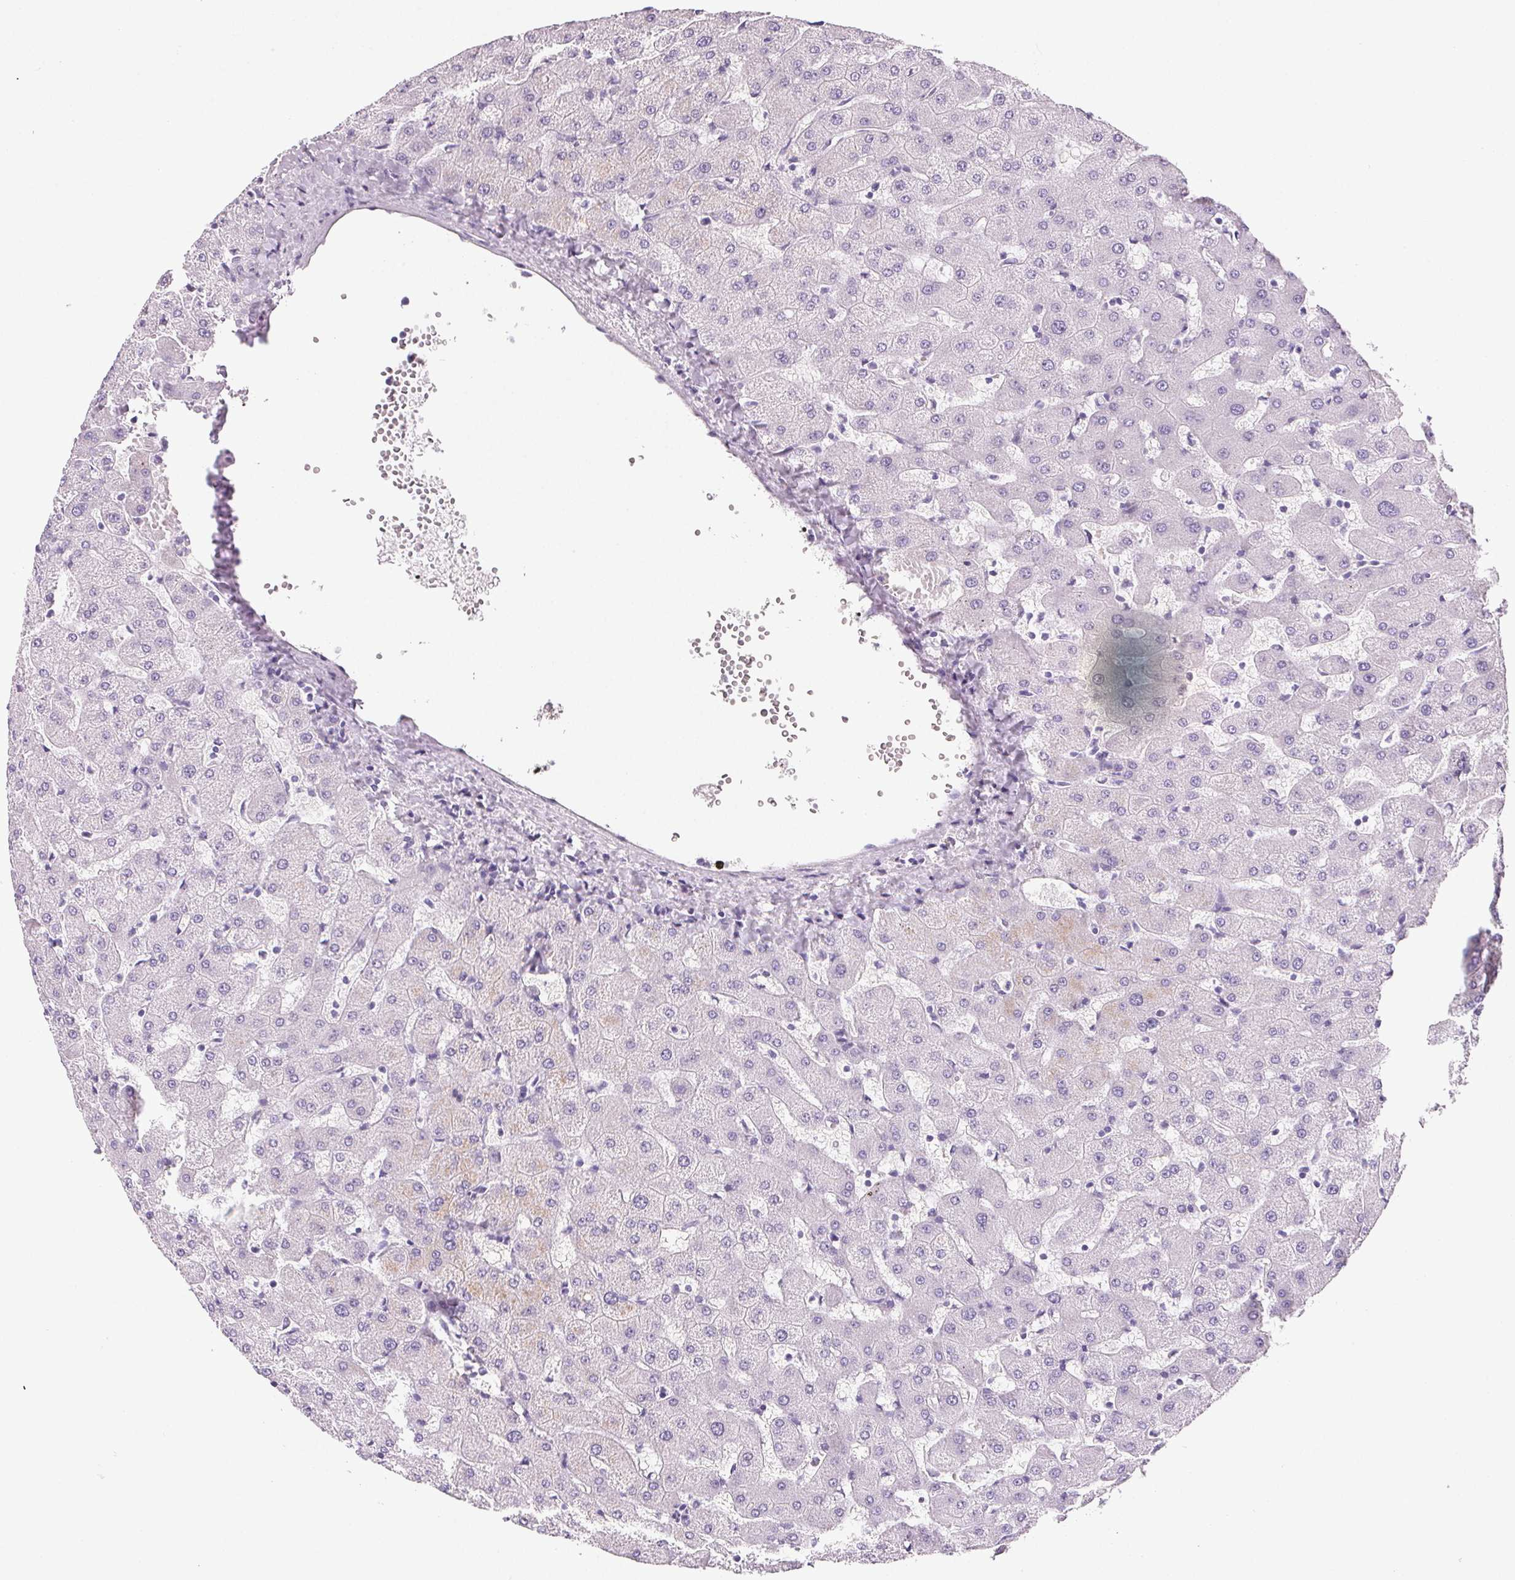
{"staining": {"intensity": "negative", "quantity": "none", "location": "none"}, "tissue": "liver", "cell_type": "Cholangiocytes", "image_type": "normal", "snomed": [{"axis": "morphology", "description": "Normal tissue, NOS"}, {"axis": "topography", "description": "Liver"}], "caption": "The histopathology image reveals no significant staining in cholangiocytes of liver.", "gene": "PRSS1", "patient": {"sex": "female", "age": 63}}